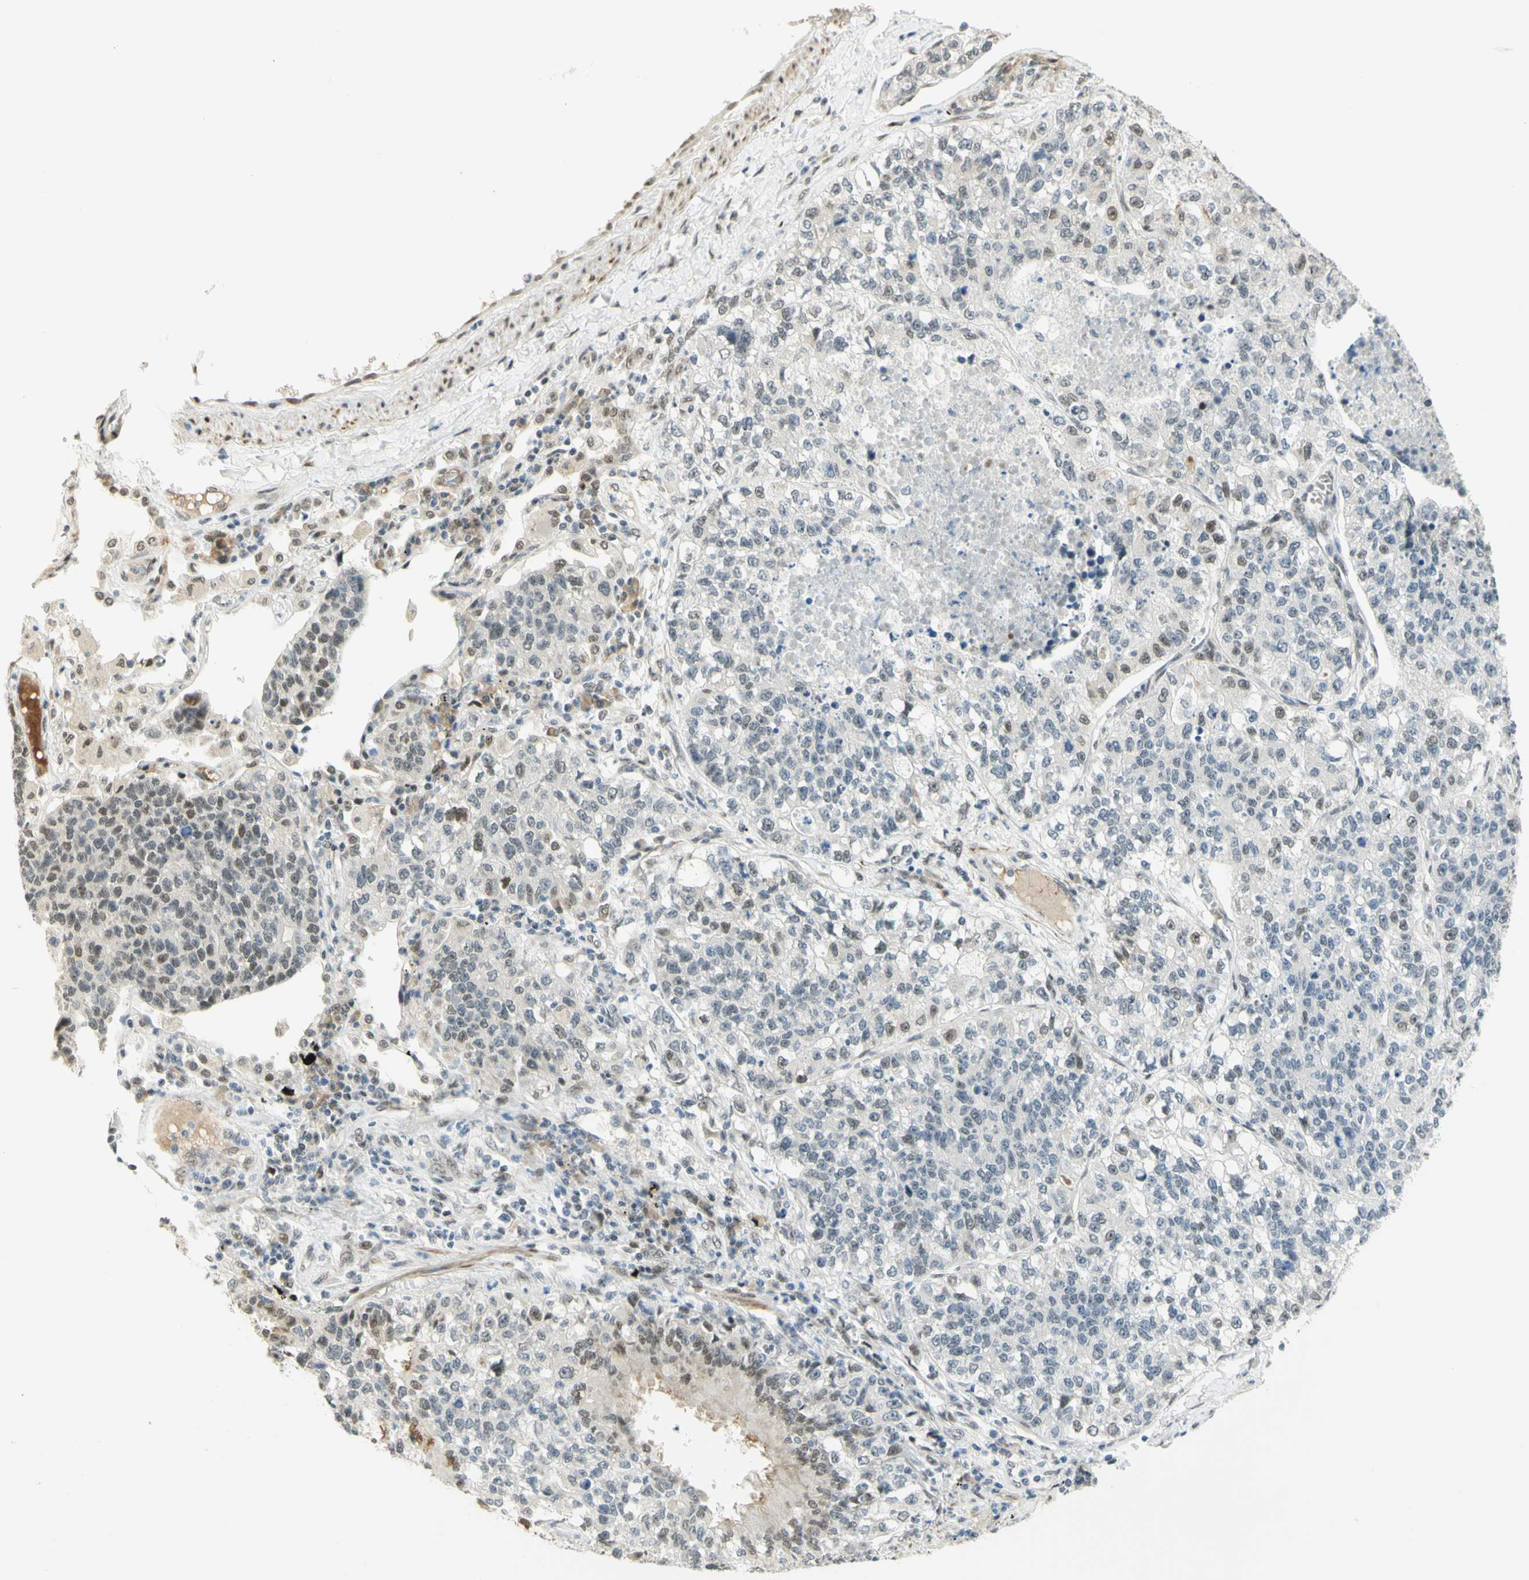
{"staining": {"intensity": "weak", "quantity": "25%-75%", "location": "nuclear"}, "tissue": "lung cancer", "cell_type": "Tumor cells", "image_type": "cancer", "snomed": [{"axis": "morphology", "description": "Adenocarcinoma, NOS"}, {"axis": "topography", "description": "Lung"}], "caption": "Human adenocarcinoma (lung) stained with a protein marker reveals weak staining in tumor cells.", "gene": "DDX1", "patient": {"sex": "male", "age": 49}}